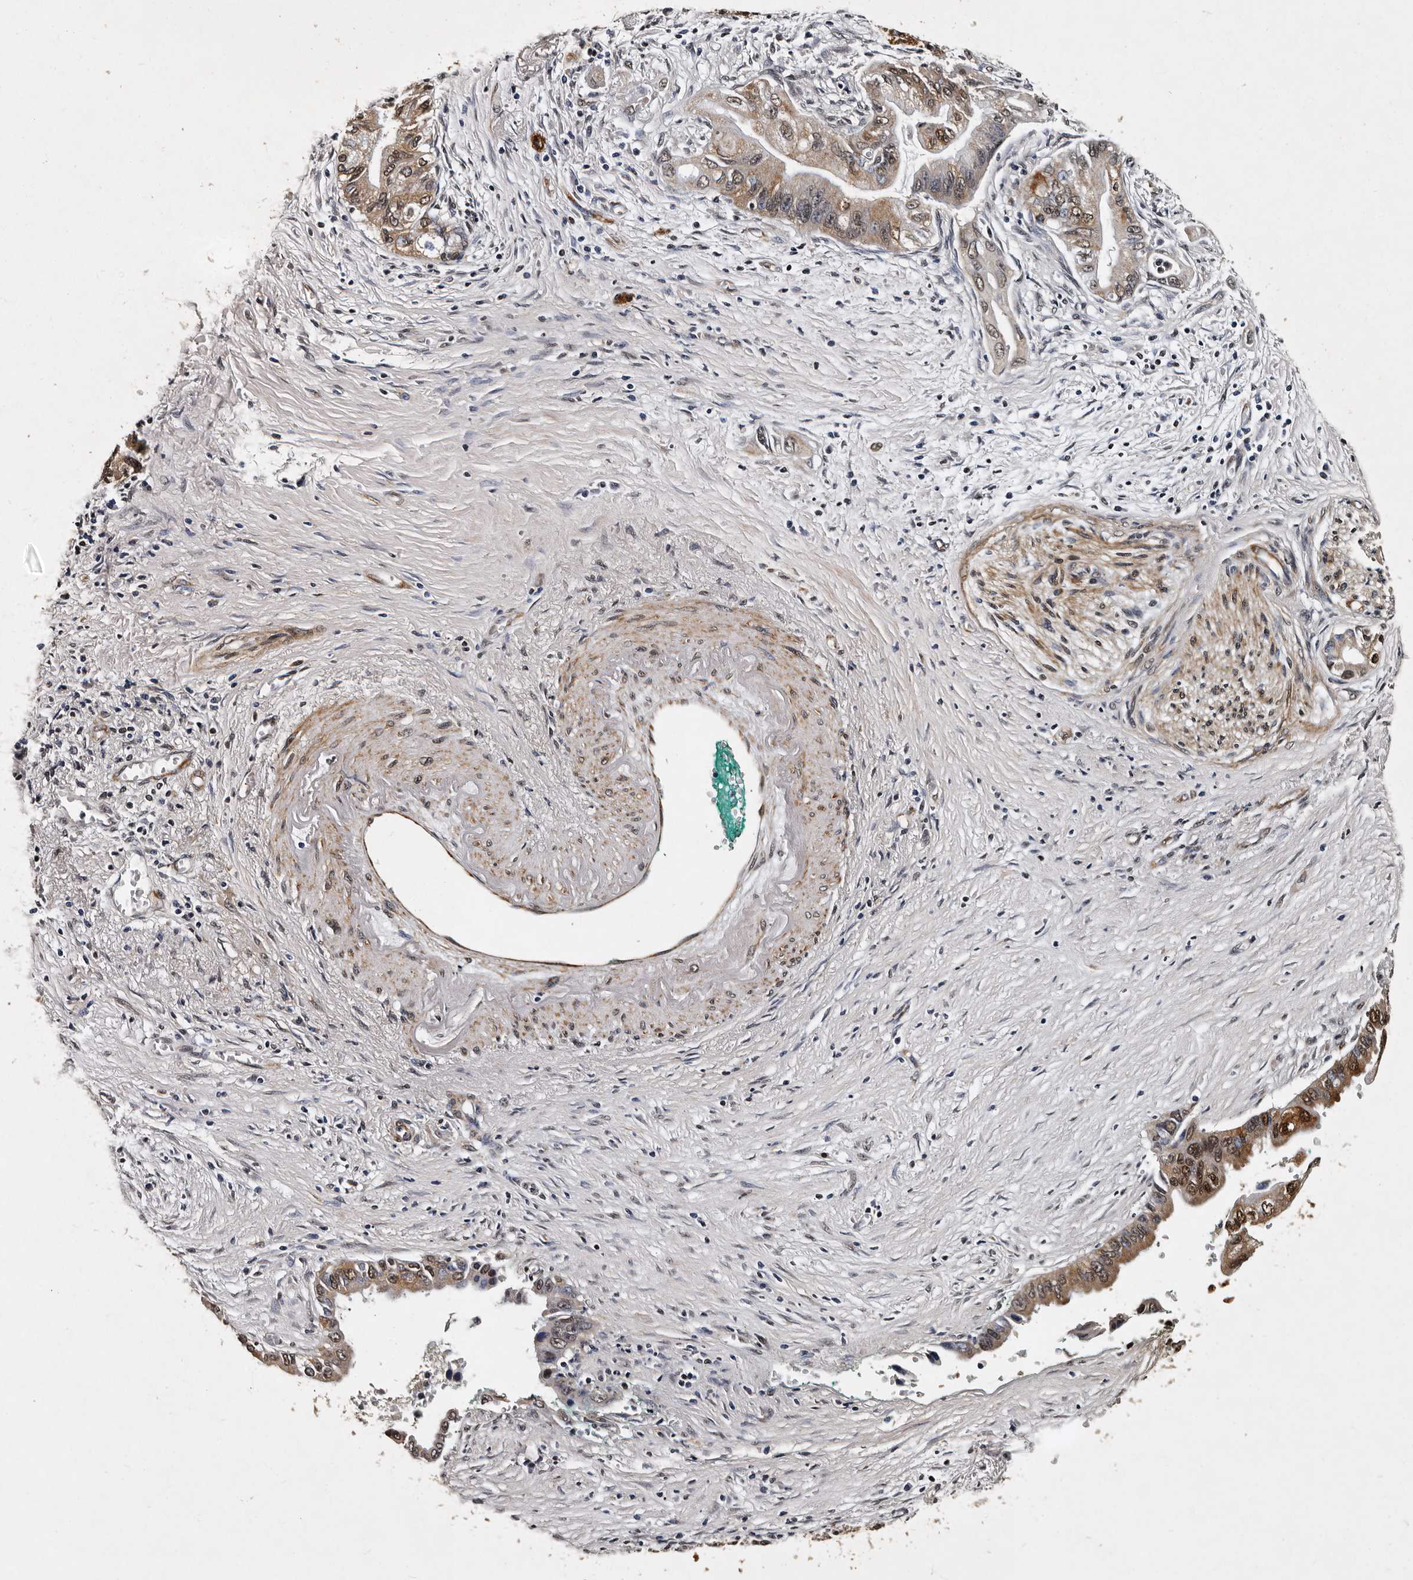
{"staining": {"intensity": "moderate", "quantity": ">75%", "location": "cytoplasmic/membranous,nuclear"}, "tissue": "pancreatic cancer", "cell_type": "Tumor cells", "image_type": "cancer", "snomed": [{"axis": "morphology", "description": "Adenocarcinoma, NOS"}, {"axis": "topography", "description": "Pancreas"}], "caption": "Tumor cells show medium levels of moderate cytoplasmic/membranous and nuclear expression in about >75% of cells in pancreatic cancer.", "gene": "CPNE3", "patient": {"sex": "male", "age": 78}}